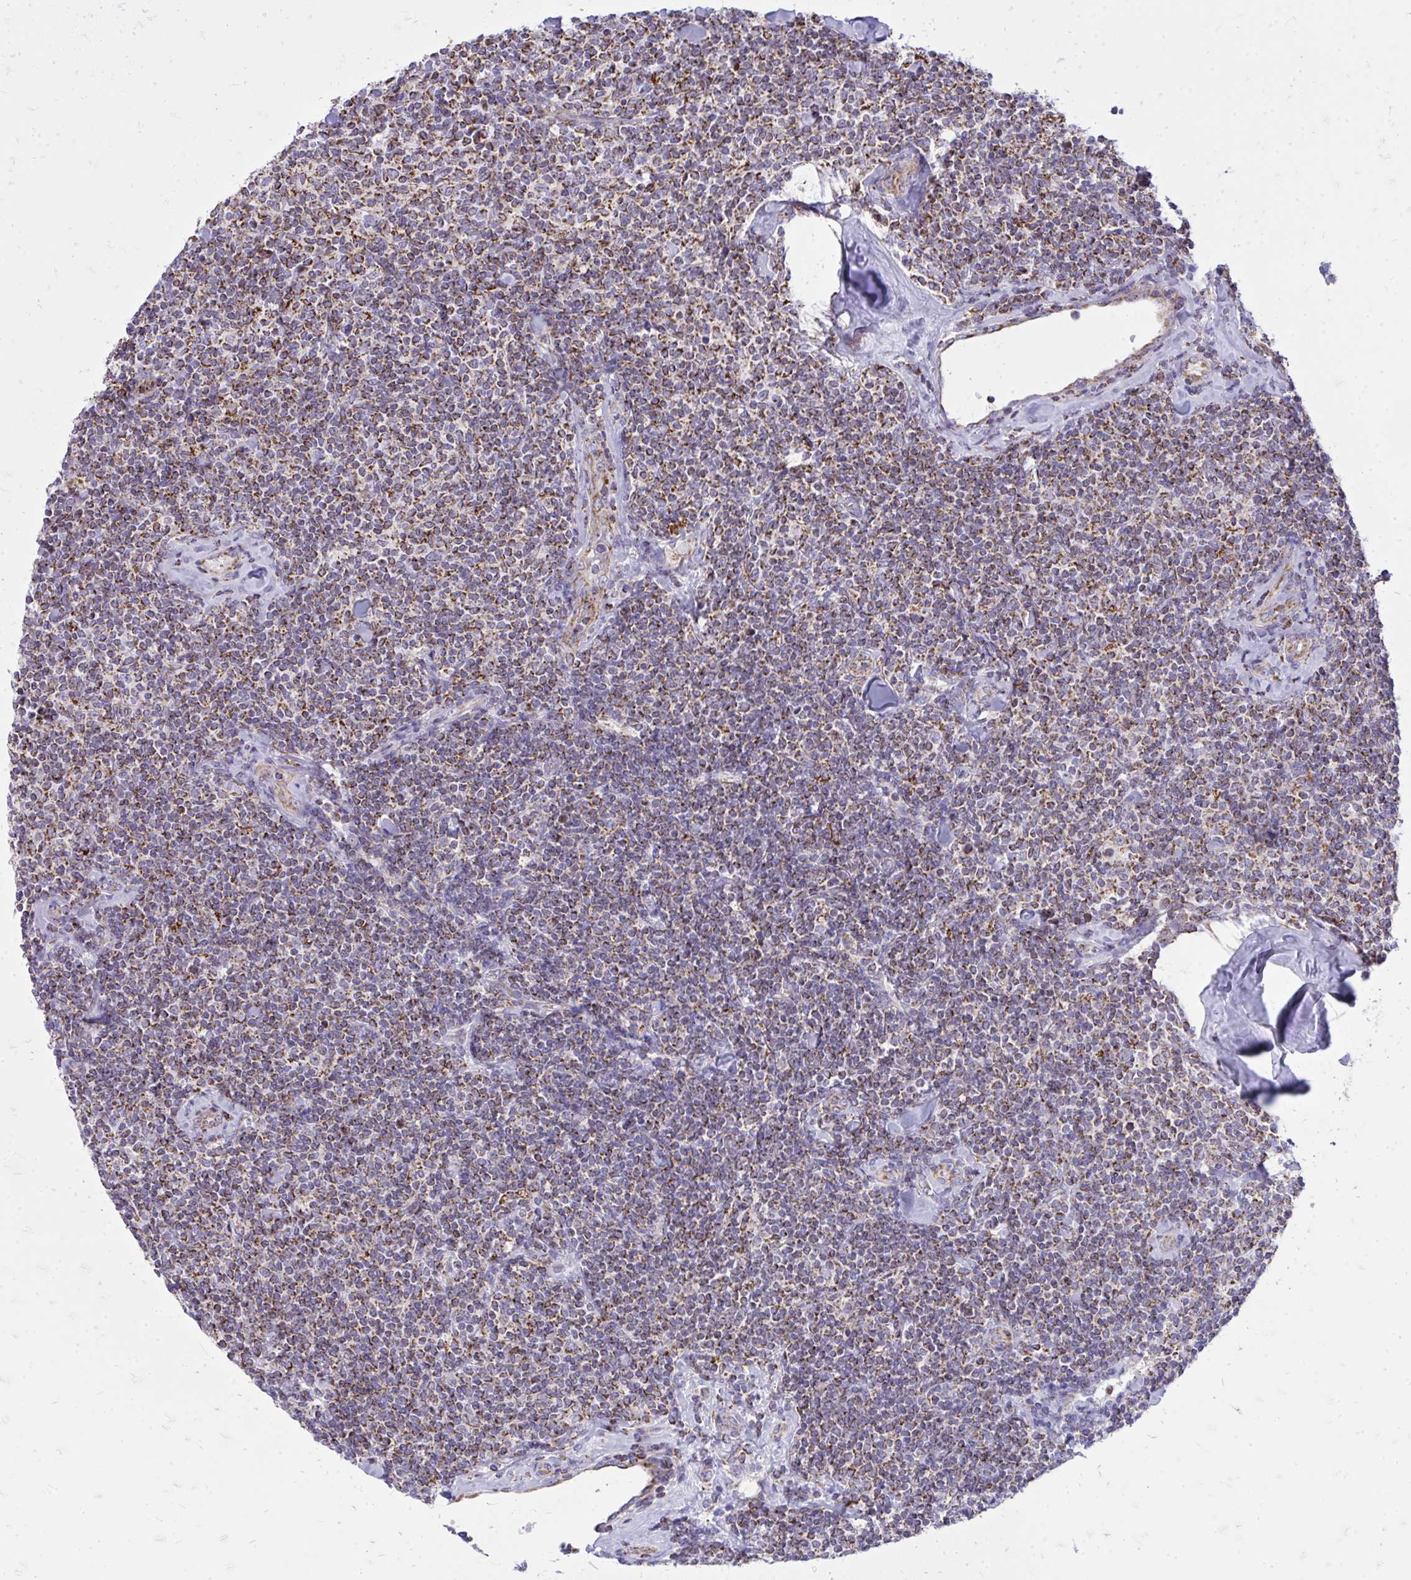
{"staining": {"intensity": "moderate", "quantity": "25%-75%", "location": "cytoplasmic/membranous"}, "tissue": "lymphoma", "cell_type": "Tumor cells", "image_type": "cancer", "snomed": [{"axis": "morphology", "description": "Malignant lymphoma, non-Hodgkin's type, Low grade"}, {"axis": "topography", "description": "Lymph node"}], "caption": "Protein positivity by IHC demonstrates moderate cytoplasmic/membranous positivity in approximately 25%-75% of tumor cells in low-grade malignant lymphoma, non-Hodgkin's type. (IHC, brightfield microscopy, high magnification).", "gene": "SPTBN2", "patient": {"sex": "female", "age": 56}}